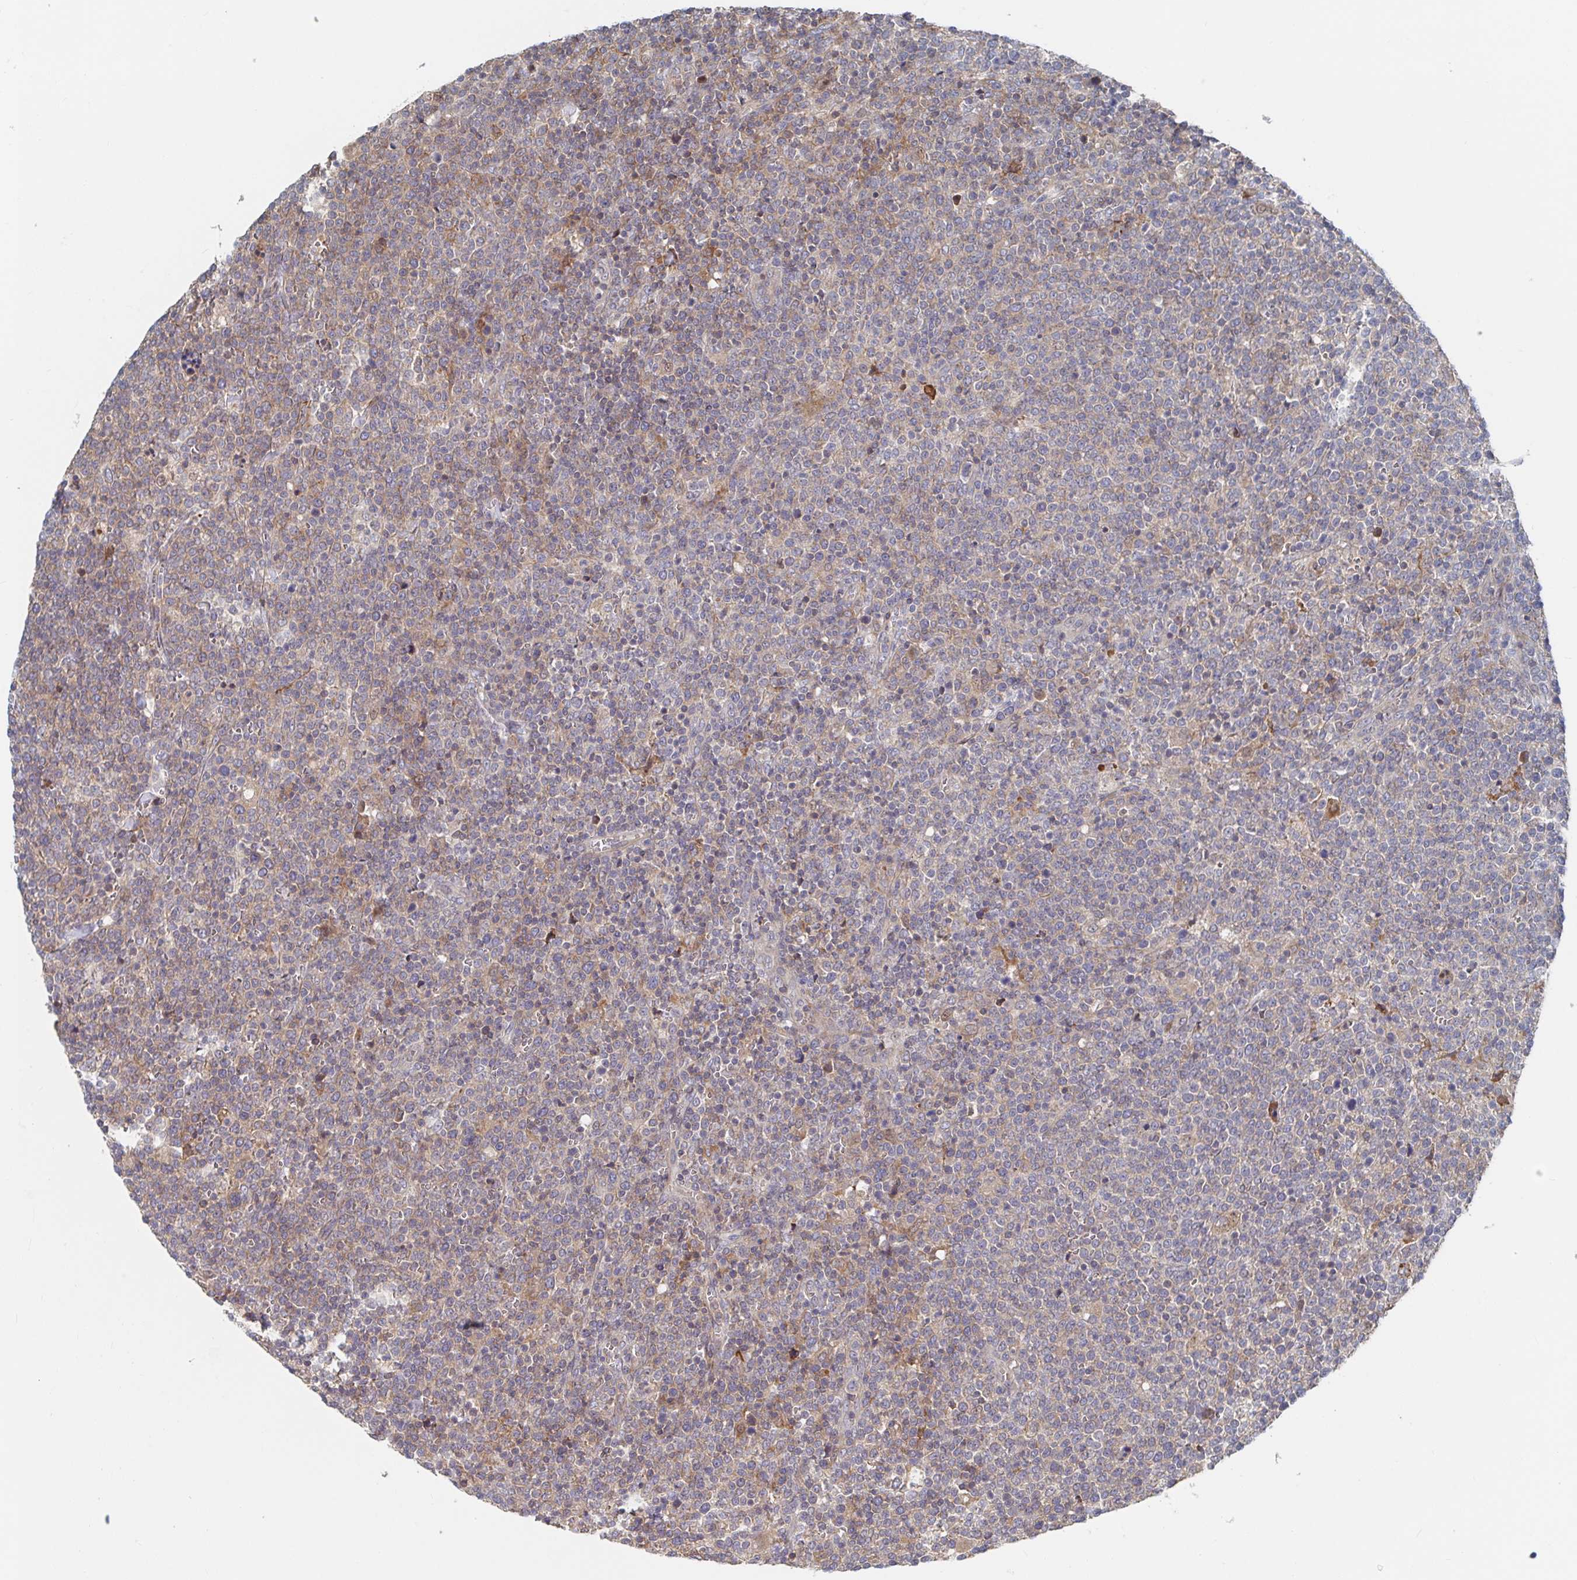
{"staining": {"intensity": "weak", "quantity": "<25%", "location": "cytoplasmic/membranous"}, "tissue": "lymphoma", "cell_type": "Tumor cells", "image_type": "cancer", "snomed": [{"axis": "morphology", "description": "Malignant lymphoma, non-Hodgkin's type, High grade"}, {"axis": "topography", "description": "Lymph node"}], "caption": "An immunohistochemistry (IHC) micrograph of lymphoma is shown. There is no staining in tumor cells of lymphoma.", "gene": "DHRS12", "patient": {"sex": "male", "age": 61}}